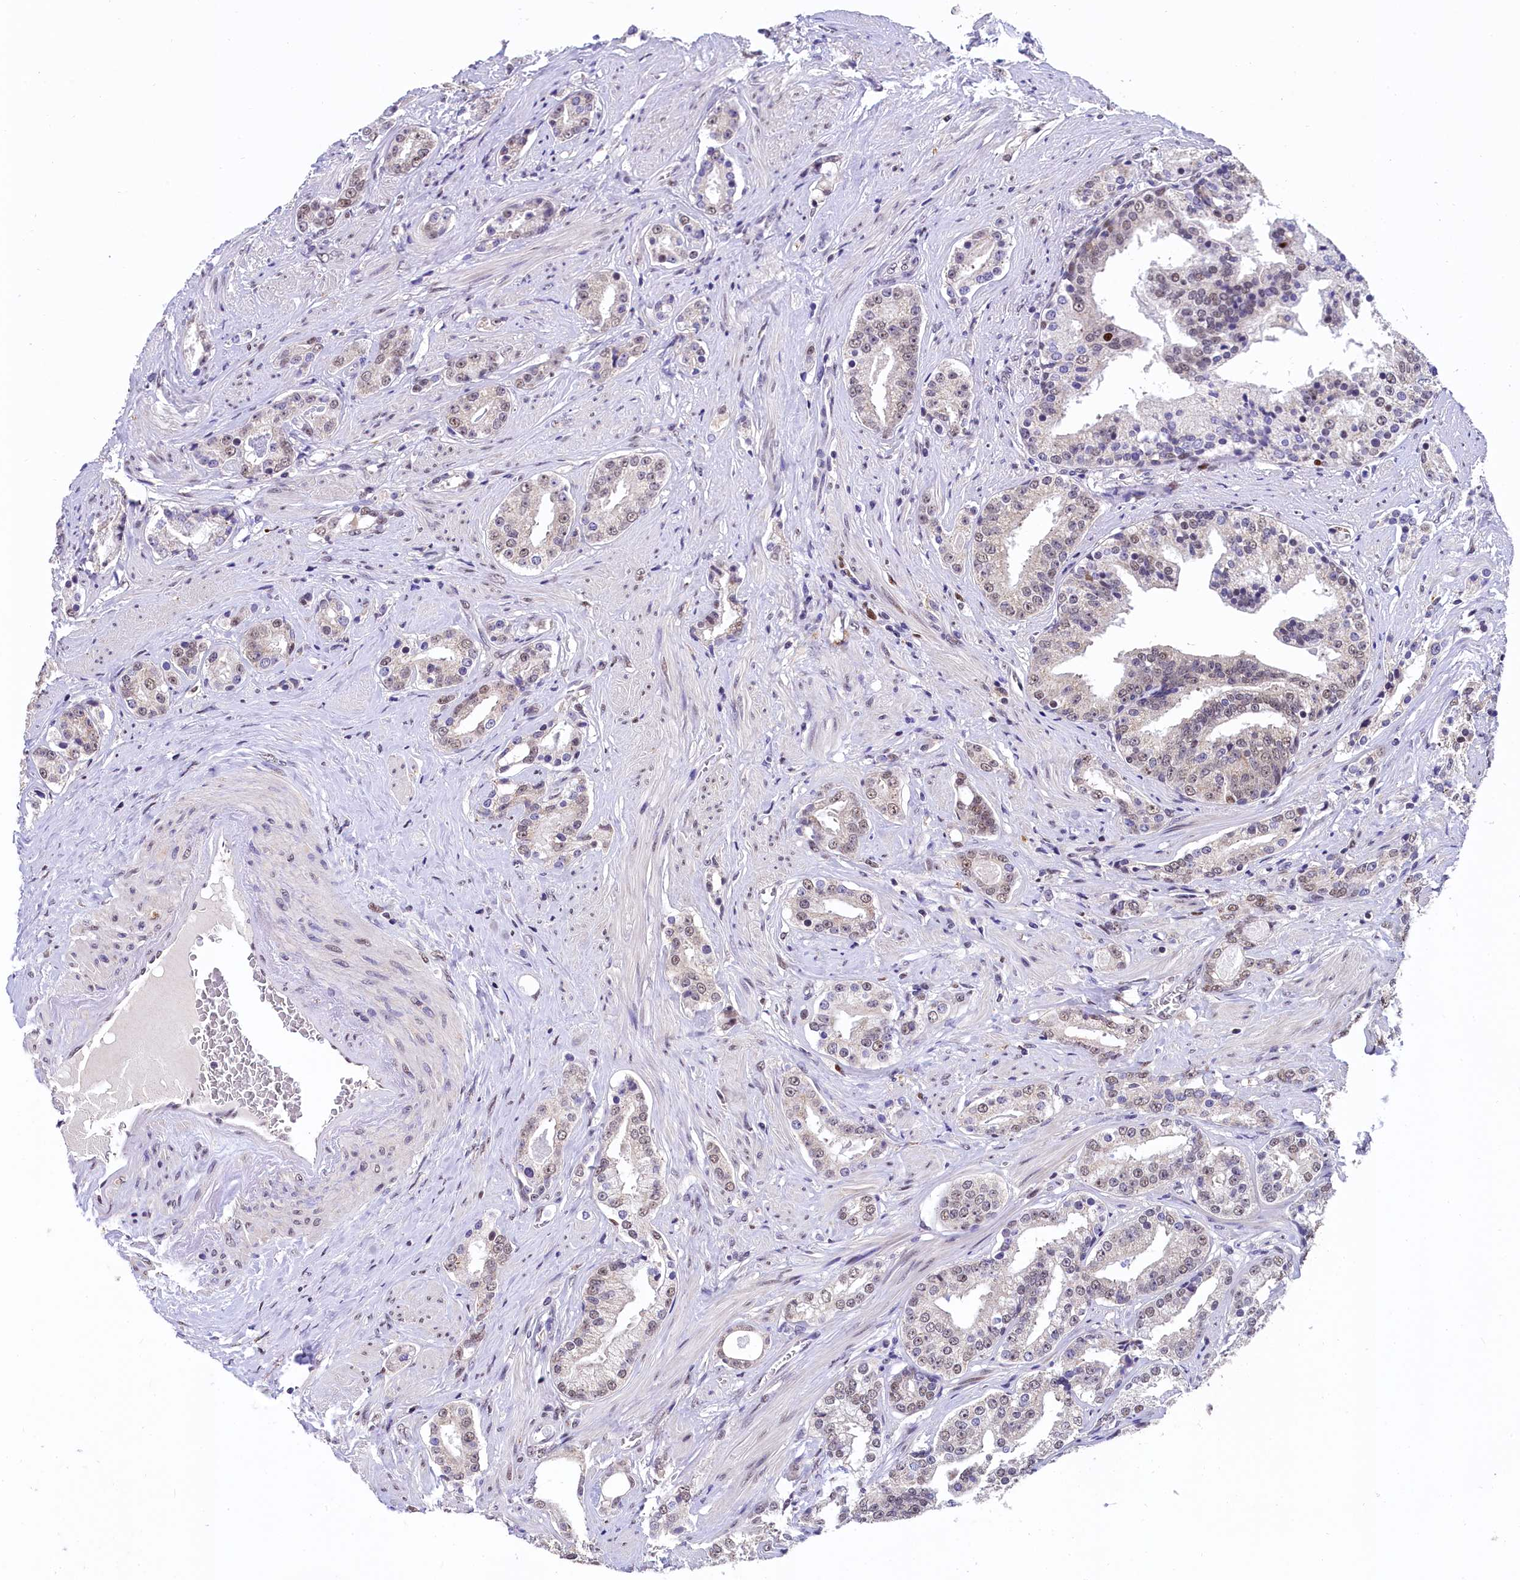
{"staining": {"intensity": "weak", "quantity": "25%-75%", "location": "nuclear"}, "tissue": "prostate cancer", "cell_type": "Tumor cells", "image_type": "cancer", "snomed": [{"axis": "morphology", "description": "Adenocarcinoma, High grade"}, {"axis": "topography", "description": "Prostate"}], "caption": "High-grade adenocarcinoma (prostate) tissue reveals weak nuclear positivity in about 25%-75% of tumor cells", "gene": "HECTD4", "patient": {"sex": "male", "age": 58}}